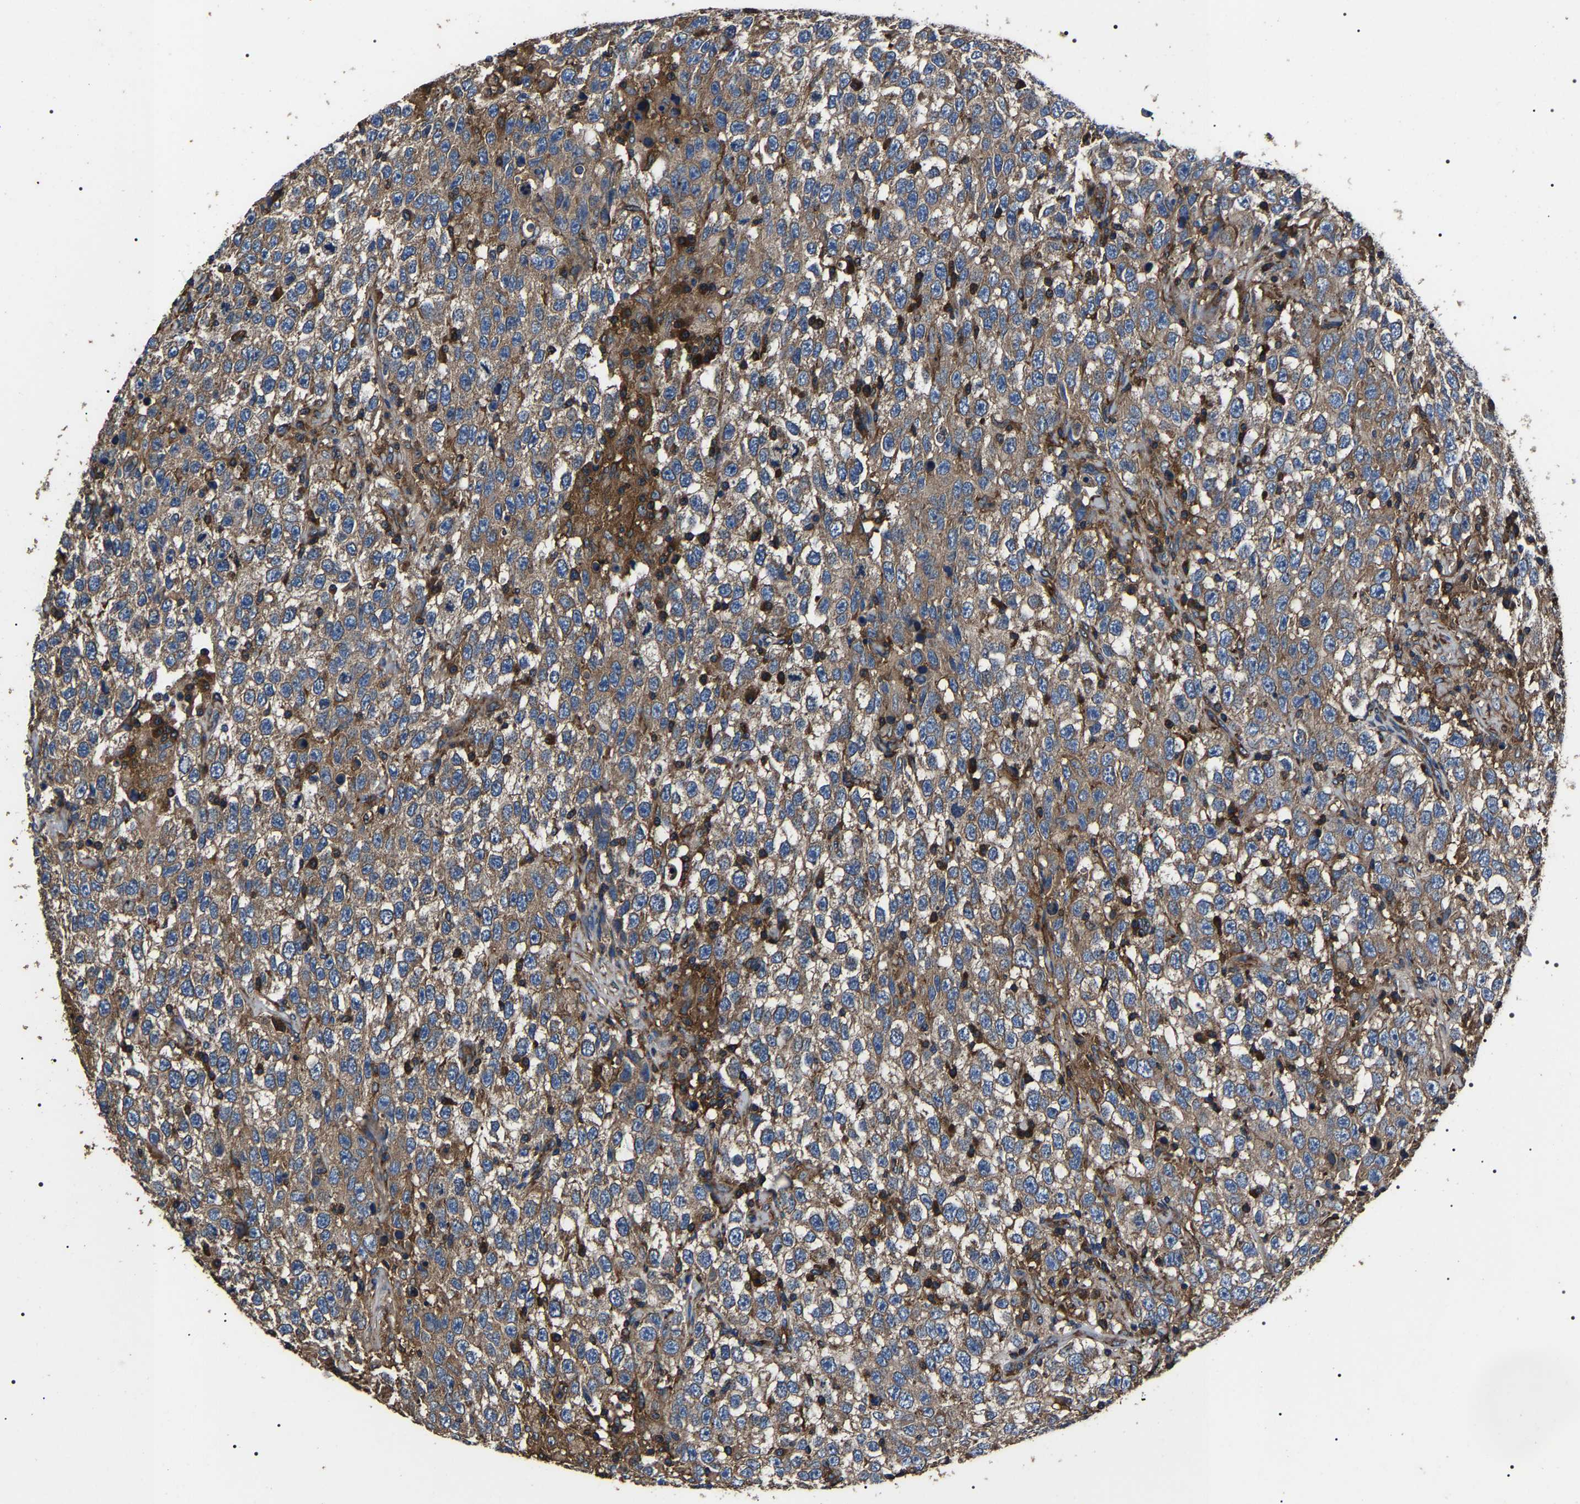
{"staining": {"intensity": "moderate", "quantity": ">75%", "location": "cytoplasmic/membranous"}, "tissue": "testis cancer", "cell_type": "Tumor cells", "image_type": "cancer", "snomed": [{"axis": "morphology", "description": "Seminoma, NOS"}, {"axis": "topography", "description": "Testis"}], "caption": "Testis seminoma tissue reveals moderate cytoplasmic/membranous expression in about >75% of tumor cells", "gene": "HSCB", "patient": {"sex": "male", "age": 41}}